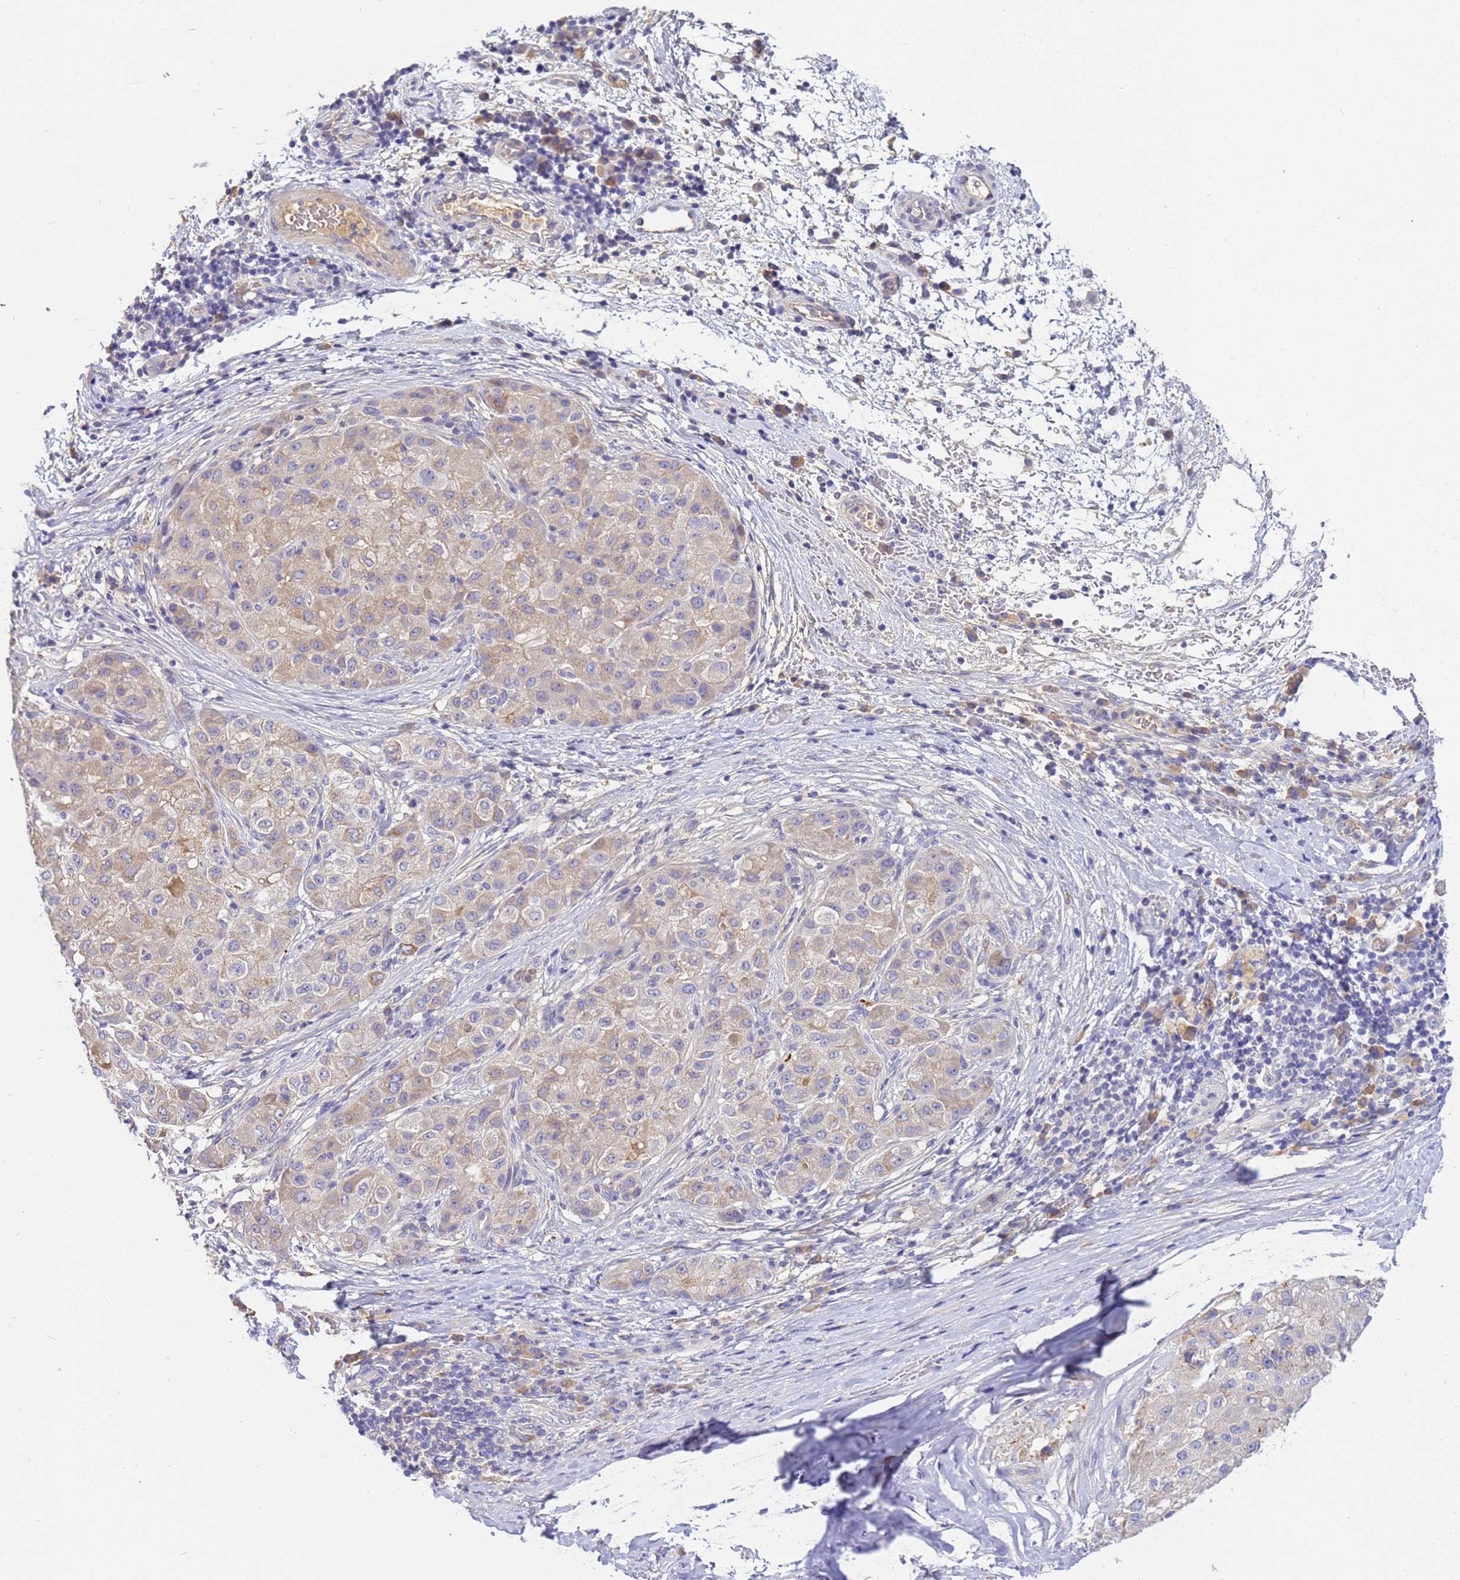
{"staining": {"intensity": "weak", "quantity": "25%-75%", "location": "cytoplasmic/membranous"}, "tissue": "liver cancer", "cell_type": "Tumor cells", "image_type": "cancer", "snomed": [{"axis": "morphology", "description": "Carcinoma, Hepatocellular, NOS"}, {"axis": "topography", "description": "Liver"}], "caption": "A photomicrograph showing weak cytoplasmic/membranous positivity in about 25%-75% of tumor cells in hepatocellular carcinoma (liver), as visualized by brown immunohistochemical staining.", "gene": "TBCD", "patient": {"sex": "male", "age": 80}}